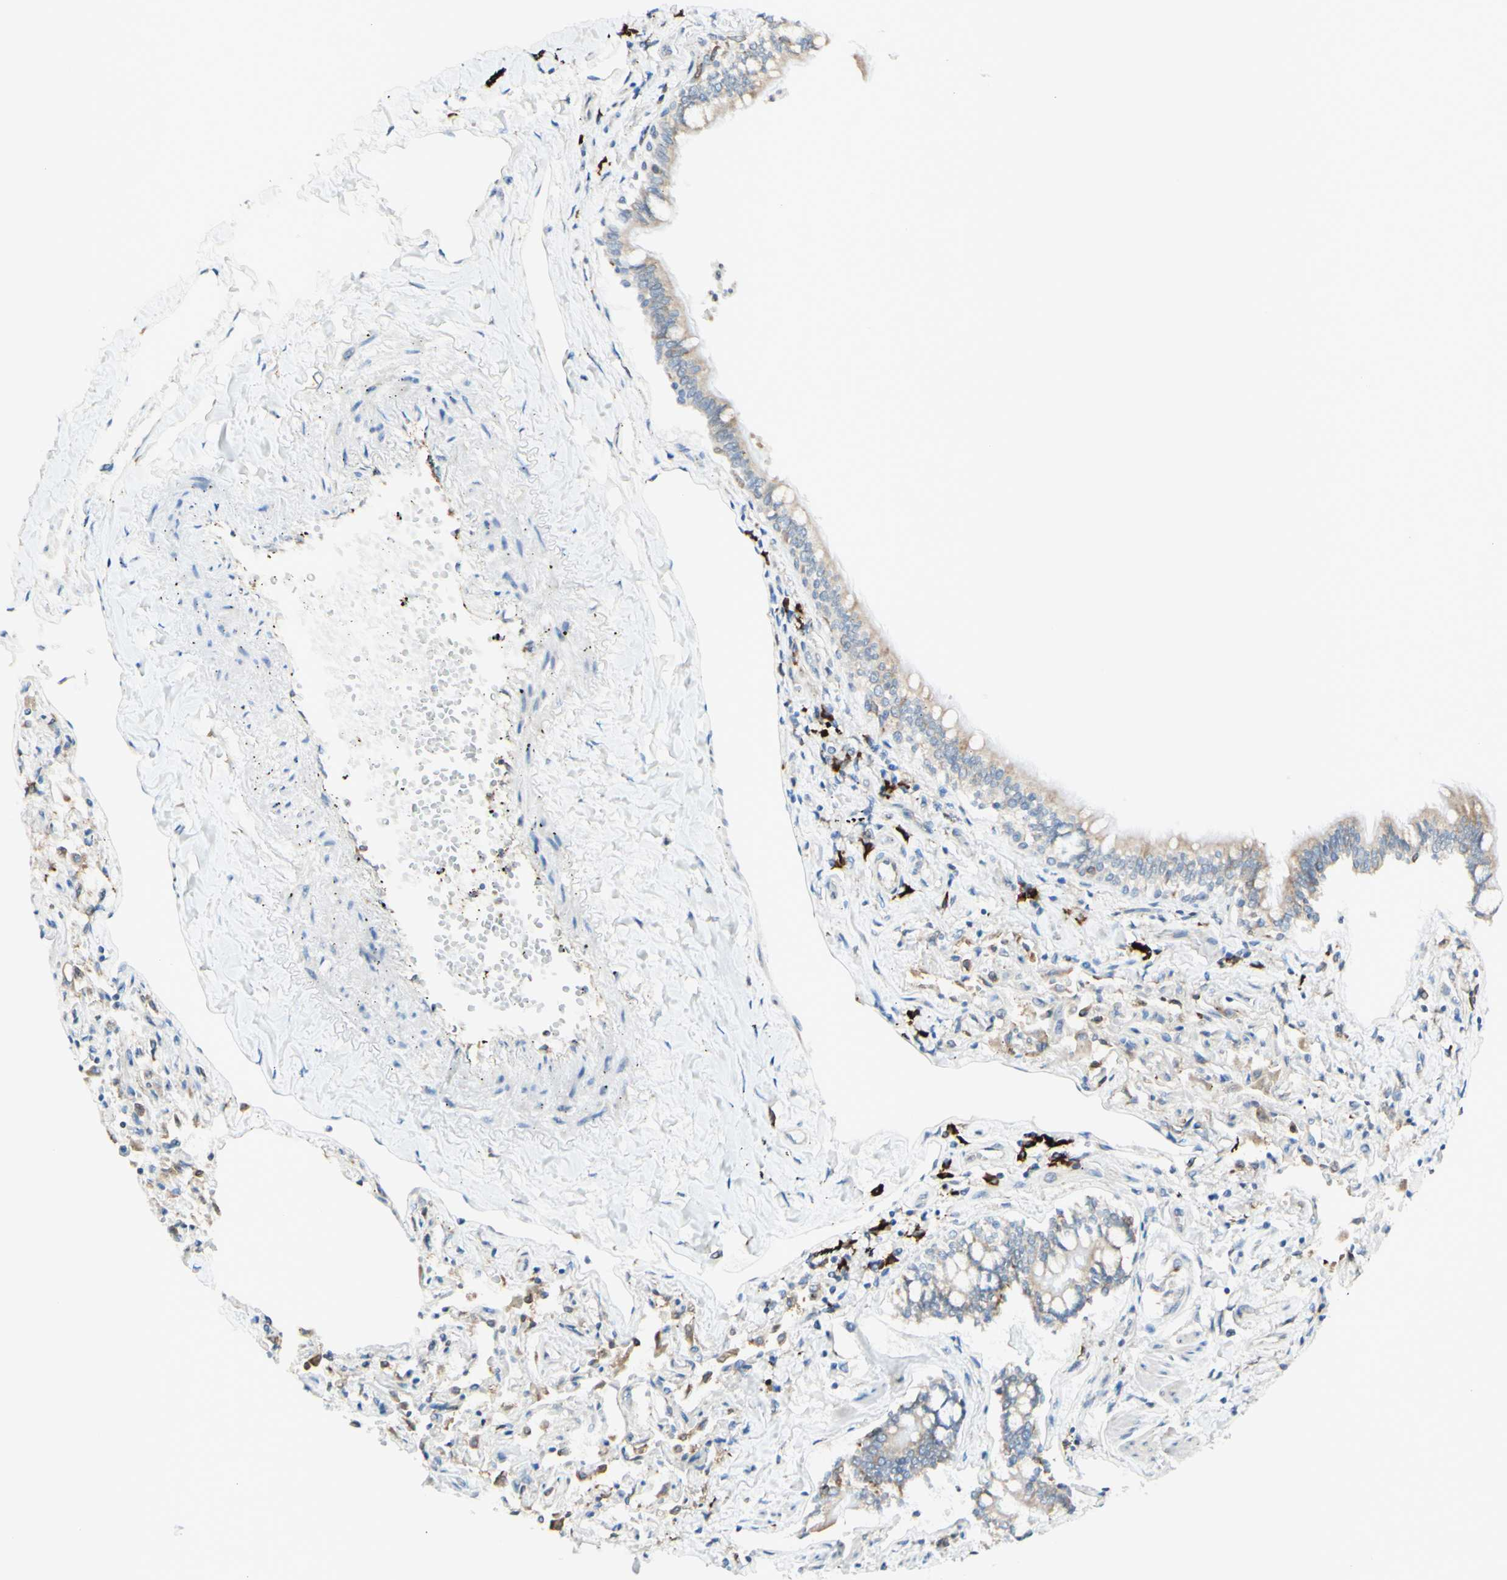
{"staining": {"intensity": "moderate", "quantity": ">75%", "location": "cytoplasmic/membranous"}, "tissue": "bronchus", "cell_type": "Respiratory epithelial cells", "image_type": "normal", "snomed": [{"axis": "morphology", "description": "Normal tissue, NOS"}, {"axis": "topography", "description": "Bronchus"}, {"axis": "topography", "description": "Lung"}], "caption": "An IHC image of unremarkable tissue is shown. Protein staining in brown highlights moderate cytoplasmic/membranous positivity in bronchus within respiratory epithelial cells. The staining is performed using DAB (3,3'-diaminobenzidine) brown chromogen to label protein expression. The nuclei are counter-stained blue using hematoxylin.", "gene": "DNAJB11", "patient": {"sex": "male", "age": 64}}